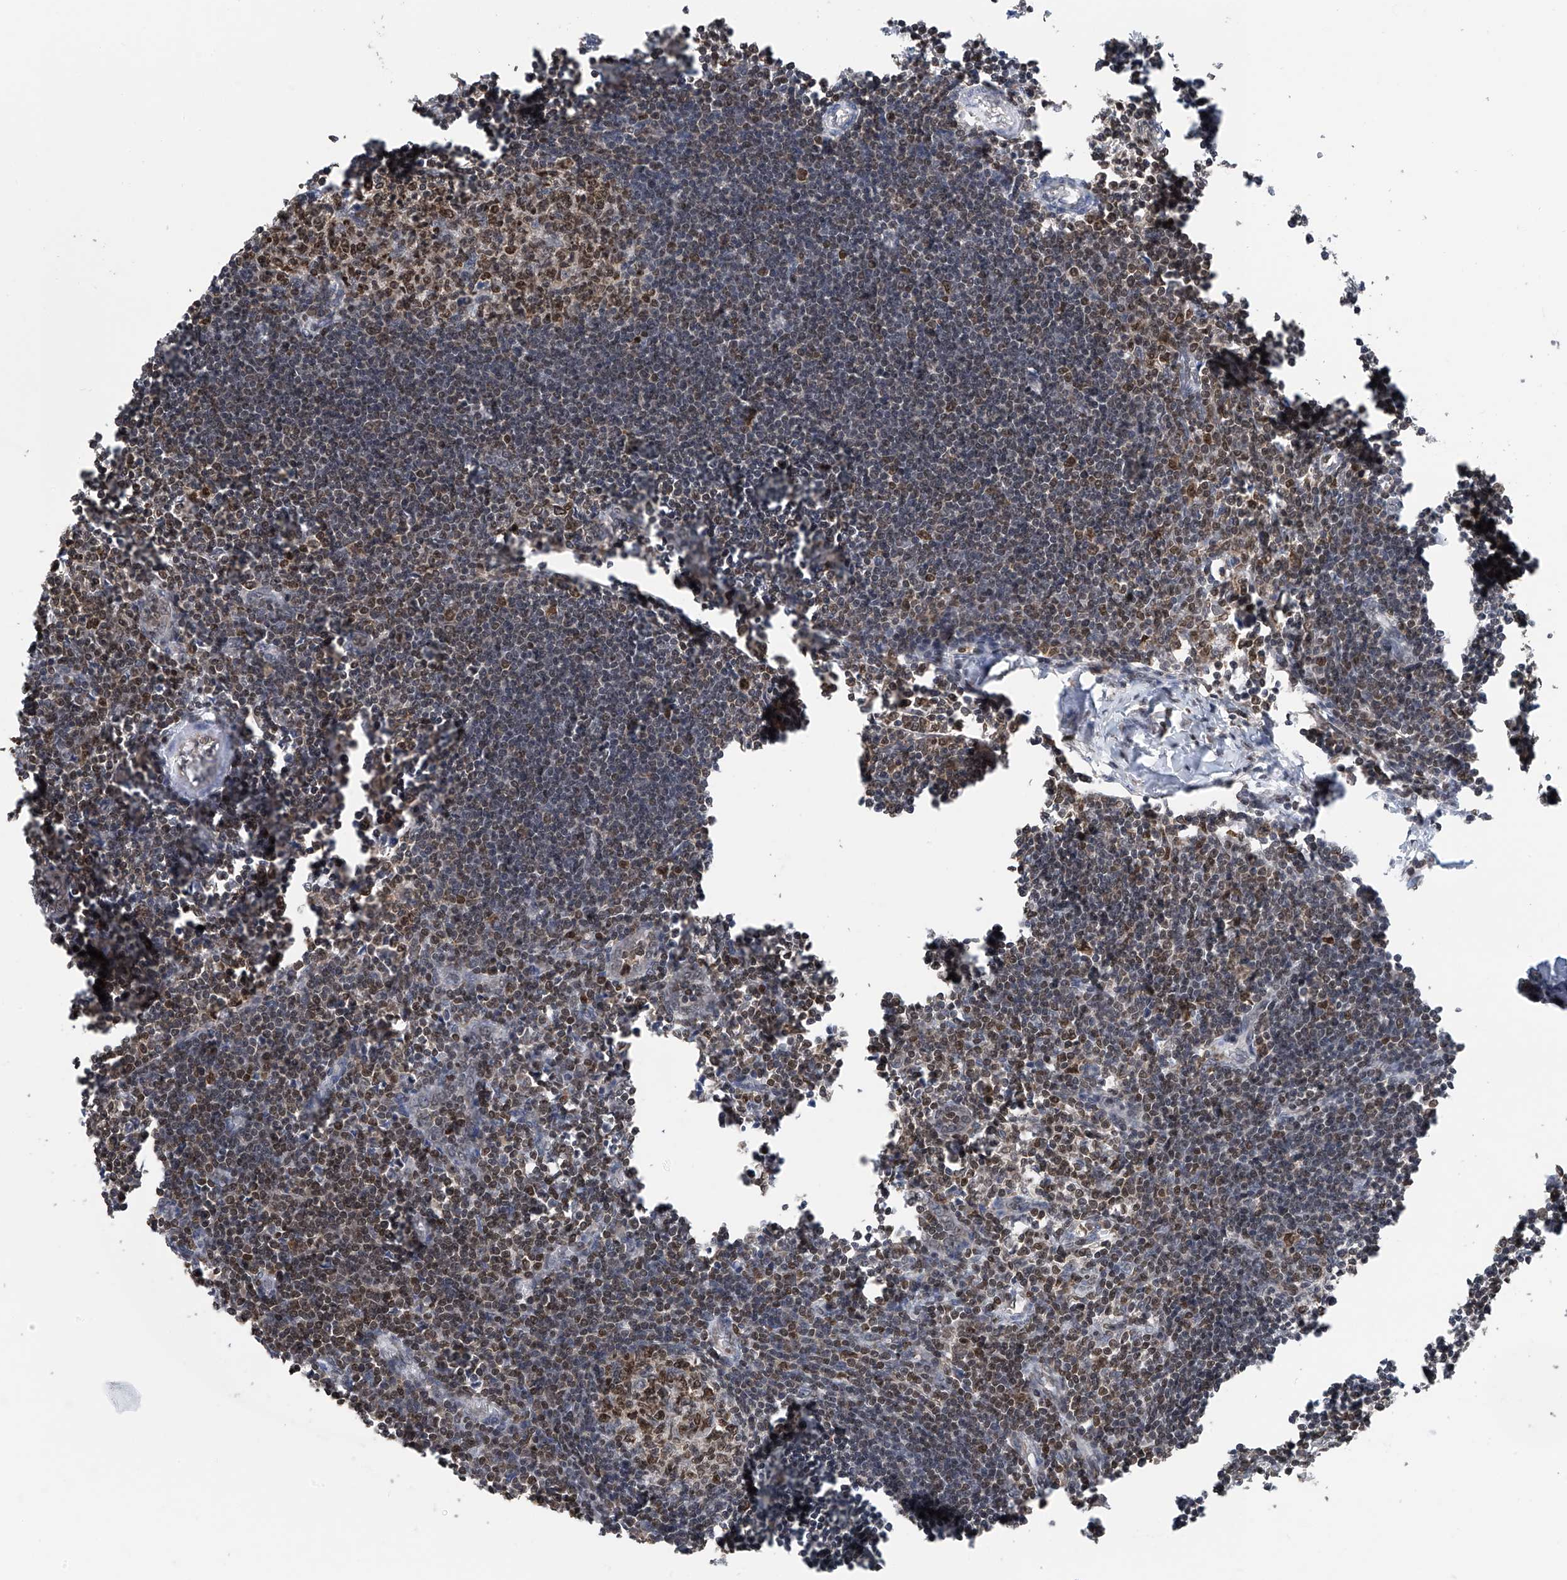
{"staining": {"intensity": "strong", "quantity": ">75%", "location": "nuclear"}, "tissue": "lymph node", "cell_type": "Germinal center cells", "image_type": "normal", "snomed": [{"axis": "morphology", "description": "Normal tissue, NOS"}, {"axis": "morphology", "description": "Malignant melanoma, Metastatic site"}, {"axis": "topography", "description": "Lymph node"}], "caption": "Strong nuclear expression for a protein is identified in about >75% of germinal center cells of normal lymph node using immunohistochemistry.", "gene": "DNAJC9", "patient": {"sex": "male", "age": 41}}